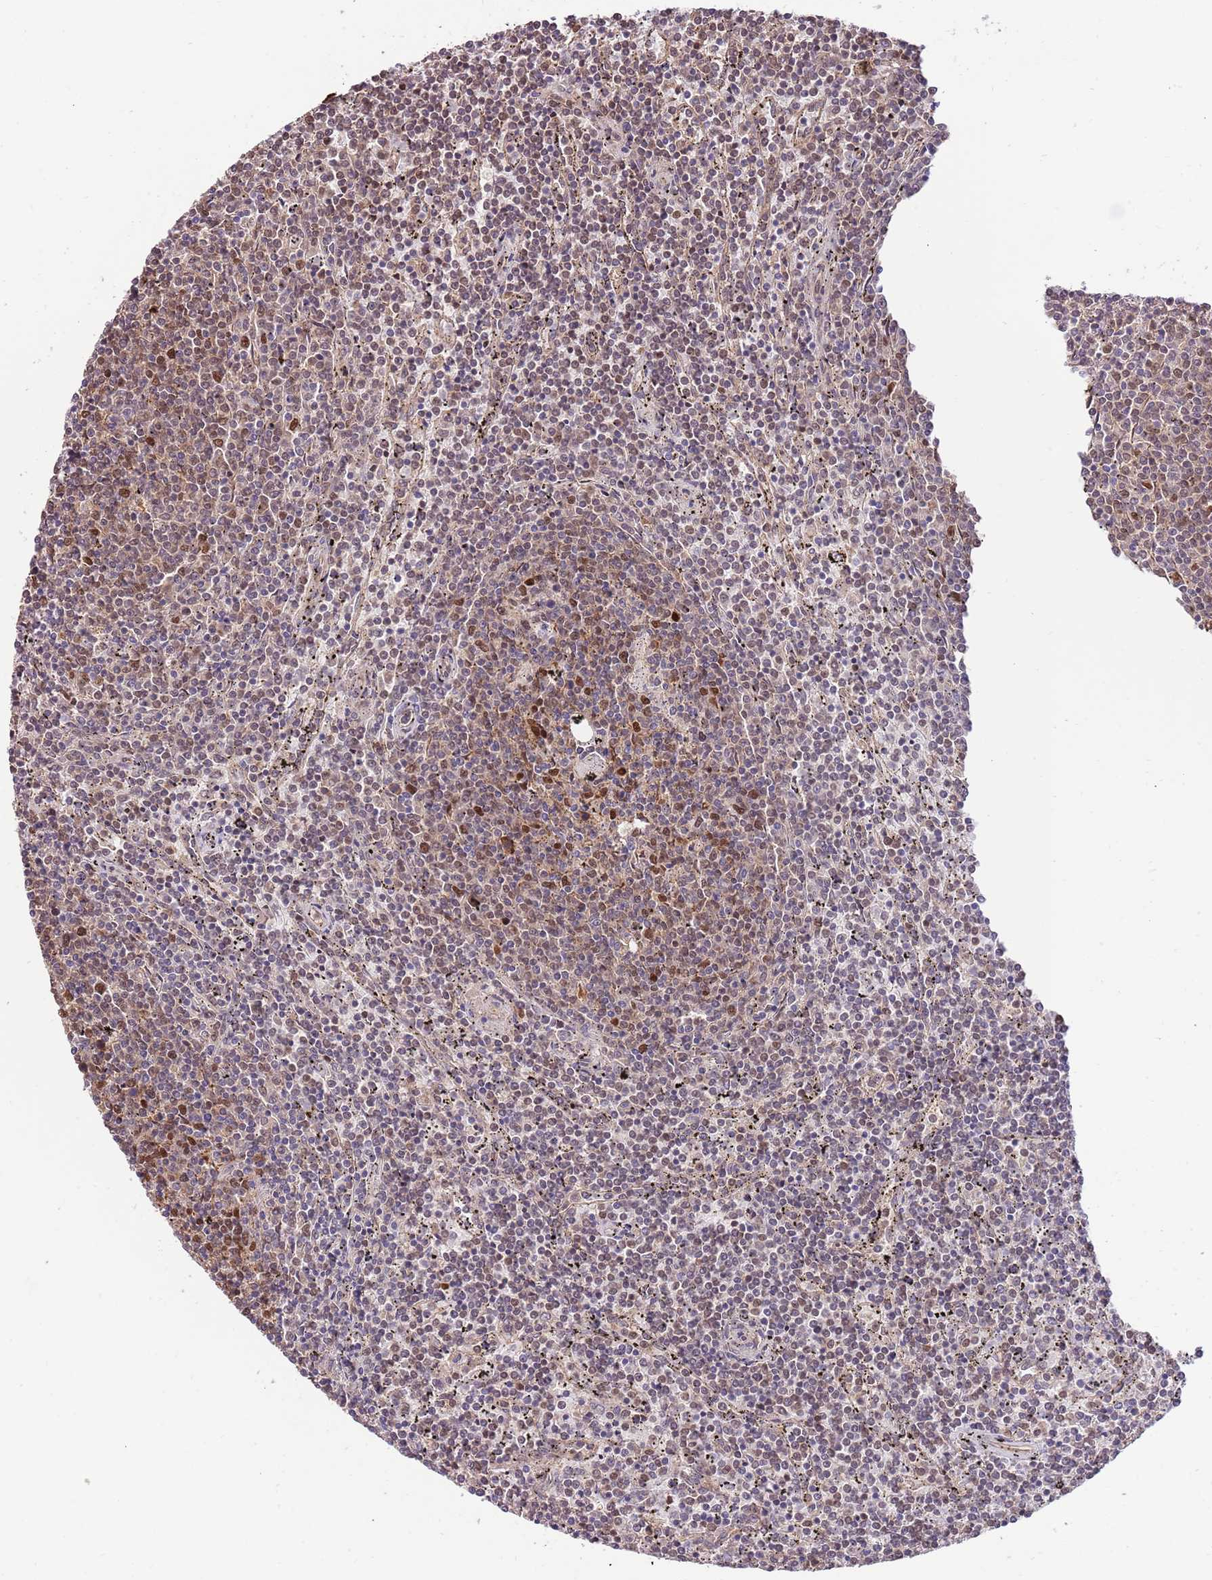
{"staining": {"intensity": "strong", "quantity": "<25%", "location": "nuclear"}, "tissue": "lymphoma", "cell_type": "Tumor cells", "image_type": "cancer", "snomed": [{"axis": "morphology", "description": "Malignant lymphoma, non-Hodgkin's type, Low grade"}, {"axis": "topography", "description": "Spleen"}], "caption": "There is medium levels of strong nuclear expression in tumor cells of malignant lymphoma, non-Hodgkin's type (low-grade), as demonstrated by immunohistochemical staining (brown color).", "gene": "RIF1", "patient": {"sex": "female", "age": 50}}